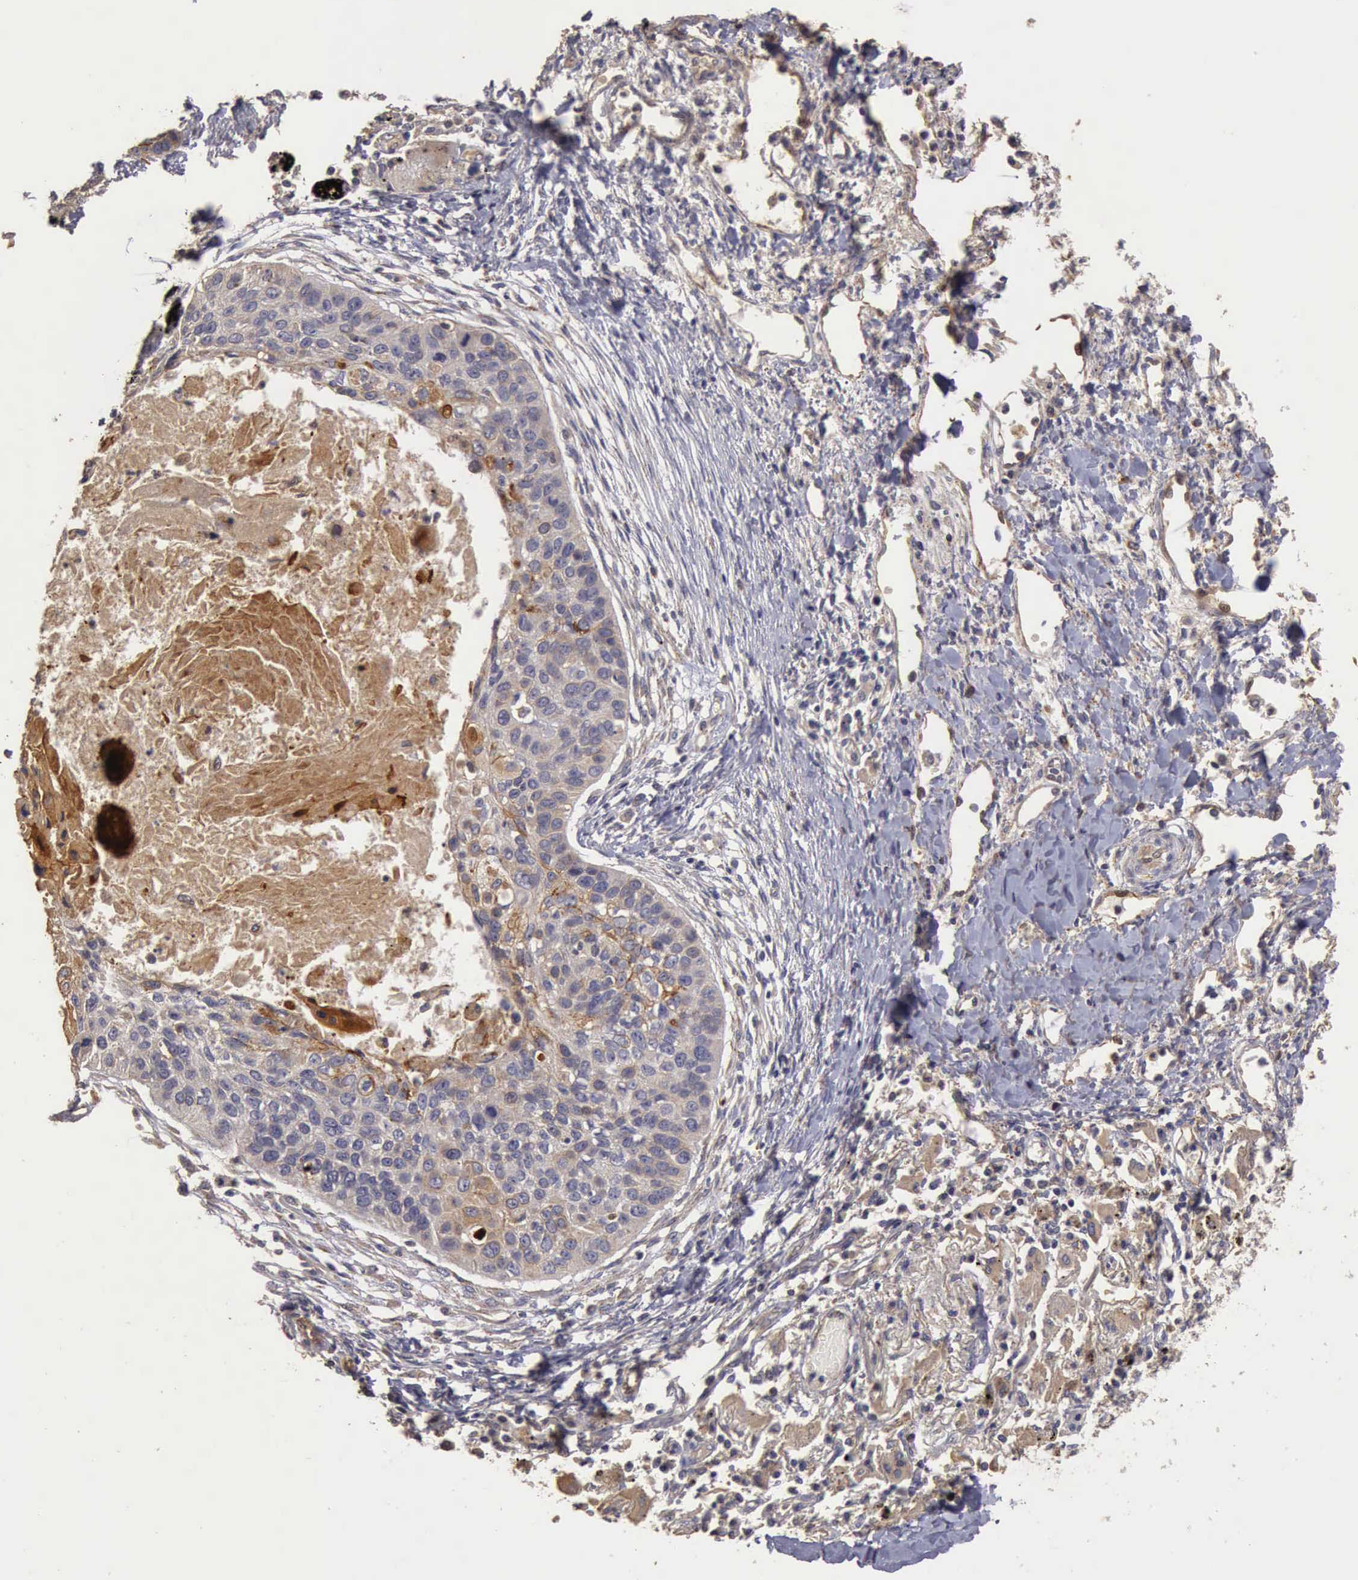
{"staining": {"intensity": "negative", "quantity": "none", "location": "none"}, "tissue": "lung cancer", "cell_type": "Tumor cells", "image_type": "cancer", "snomed": [{"axis": "morphology", "description": "Squamous cell carcinoma, NOS"}, {"axis": "topography", "description": "Lung"}], "caption": "Tumor cells are negative for protein expression in human squamous cell carcinoma (lung). Brightfield microscopy of immunohistochemistry (IHC) stained with DAB (3,3'-diaminobenzidine) (brown) and hematoxylin (blue), captured at high magnification.", "gene": "BMX", "patient": {"sex": "male", "age": 71}}